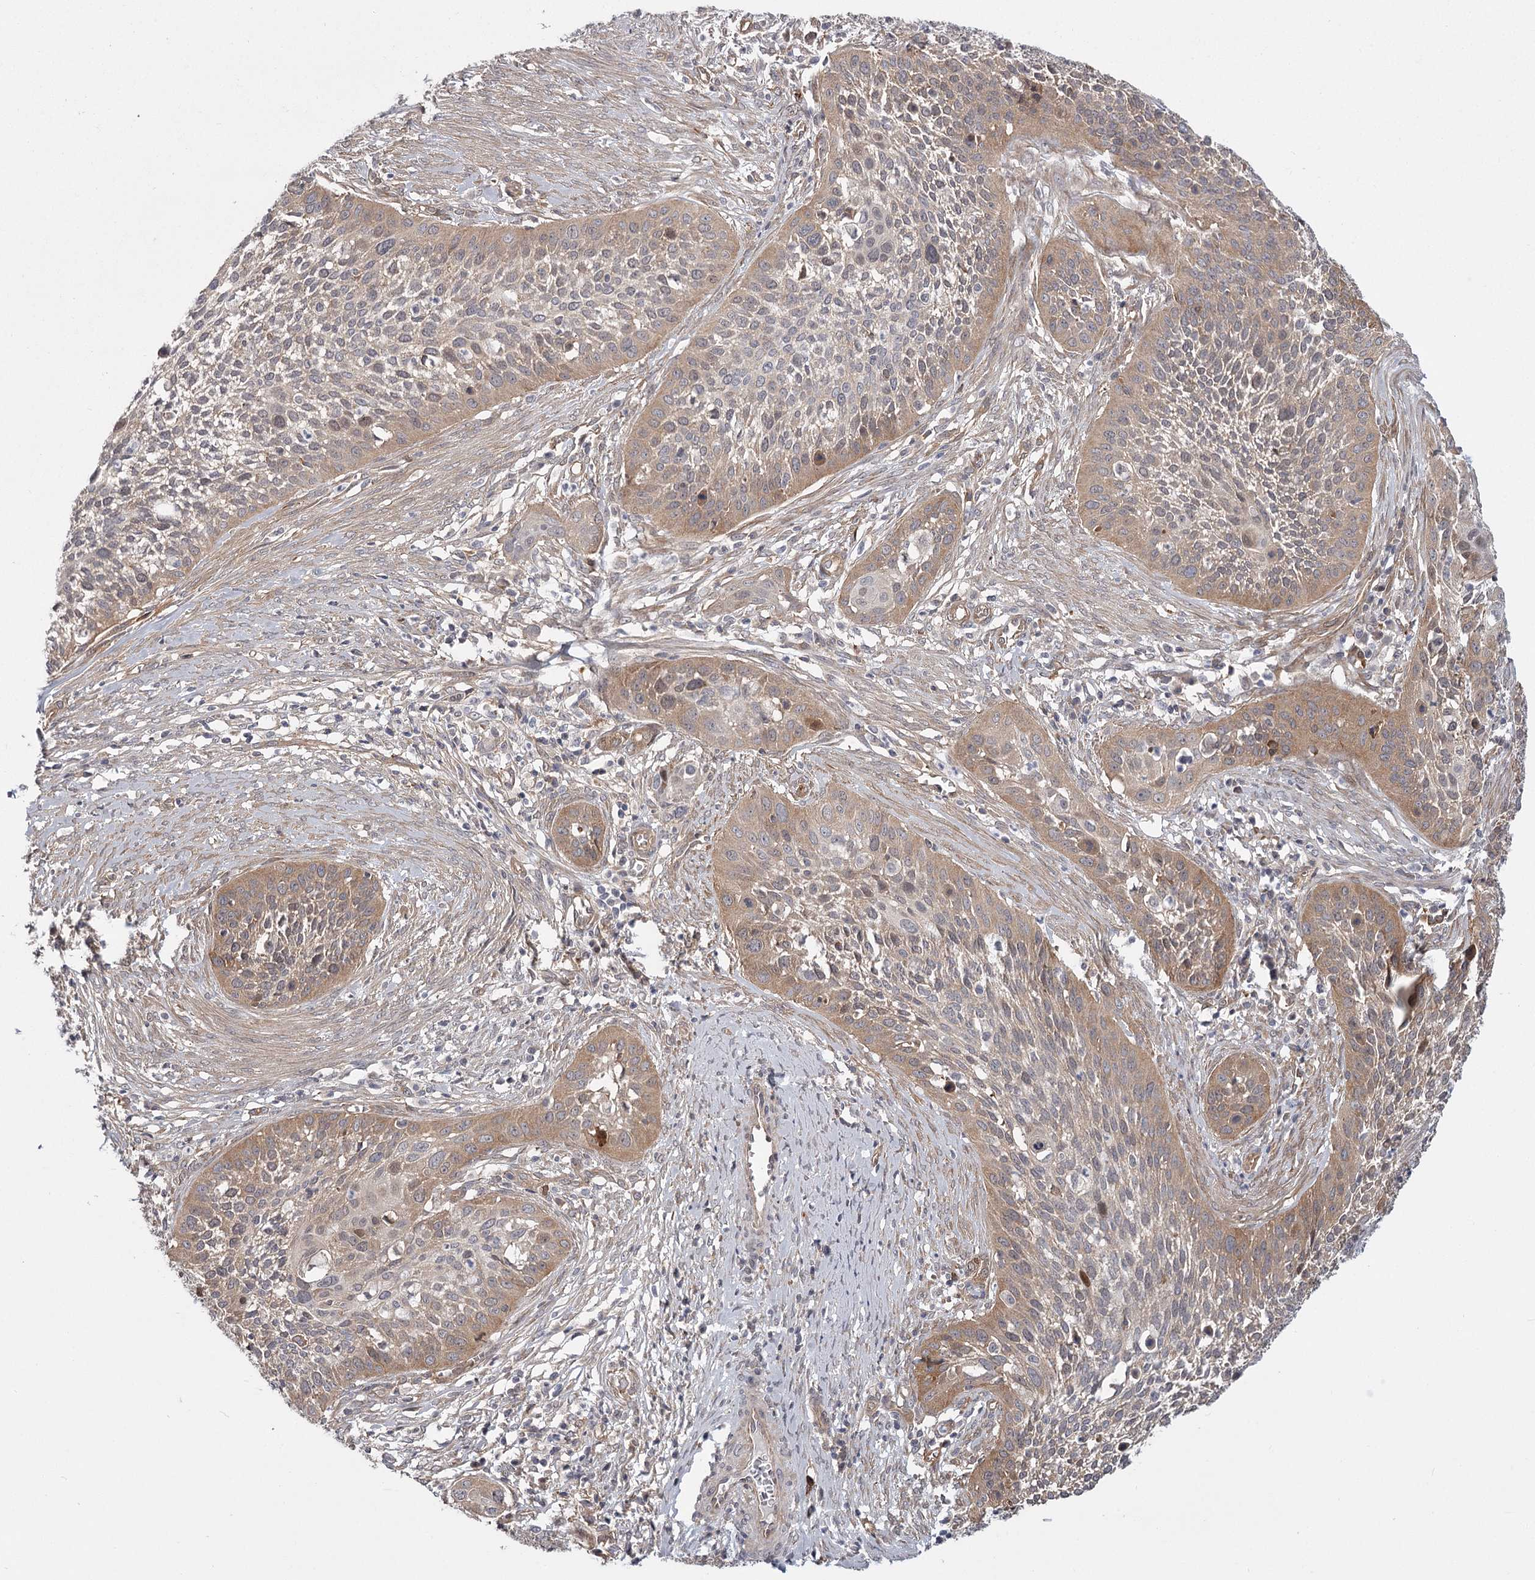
{"staining": {"intensity": "weak", "quantity": "25%-75%", "location": "cytoplasmic/membranous"}, "tissue": "cervical cancer", "cell_type": "Tumor cells", "image_type": "cancer", "snomed": [{"axis": "morphology", "description": "Squamous cell carcinoma, NOS"}, {"axis": "topography", "description": "Cervix"}], "caption": "IHC staining of squamous cell carcinoma (cervical), which demonstrates low levels of weak cytoplasmic/membranous staining in approximately 25%-75% of tumor cells indicating weak cytoplasmic/membranous protein positivity. The staining was performed using DAB (3,3'-diaminobenzidine) (brown) for protein detection and nuclei were counterstained in hematoxylin (blue).", "gene": "CCNG2", "patient": {"sex": "female", "age": 34}}